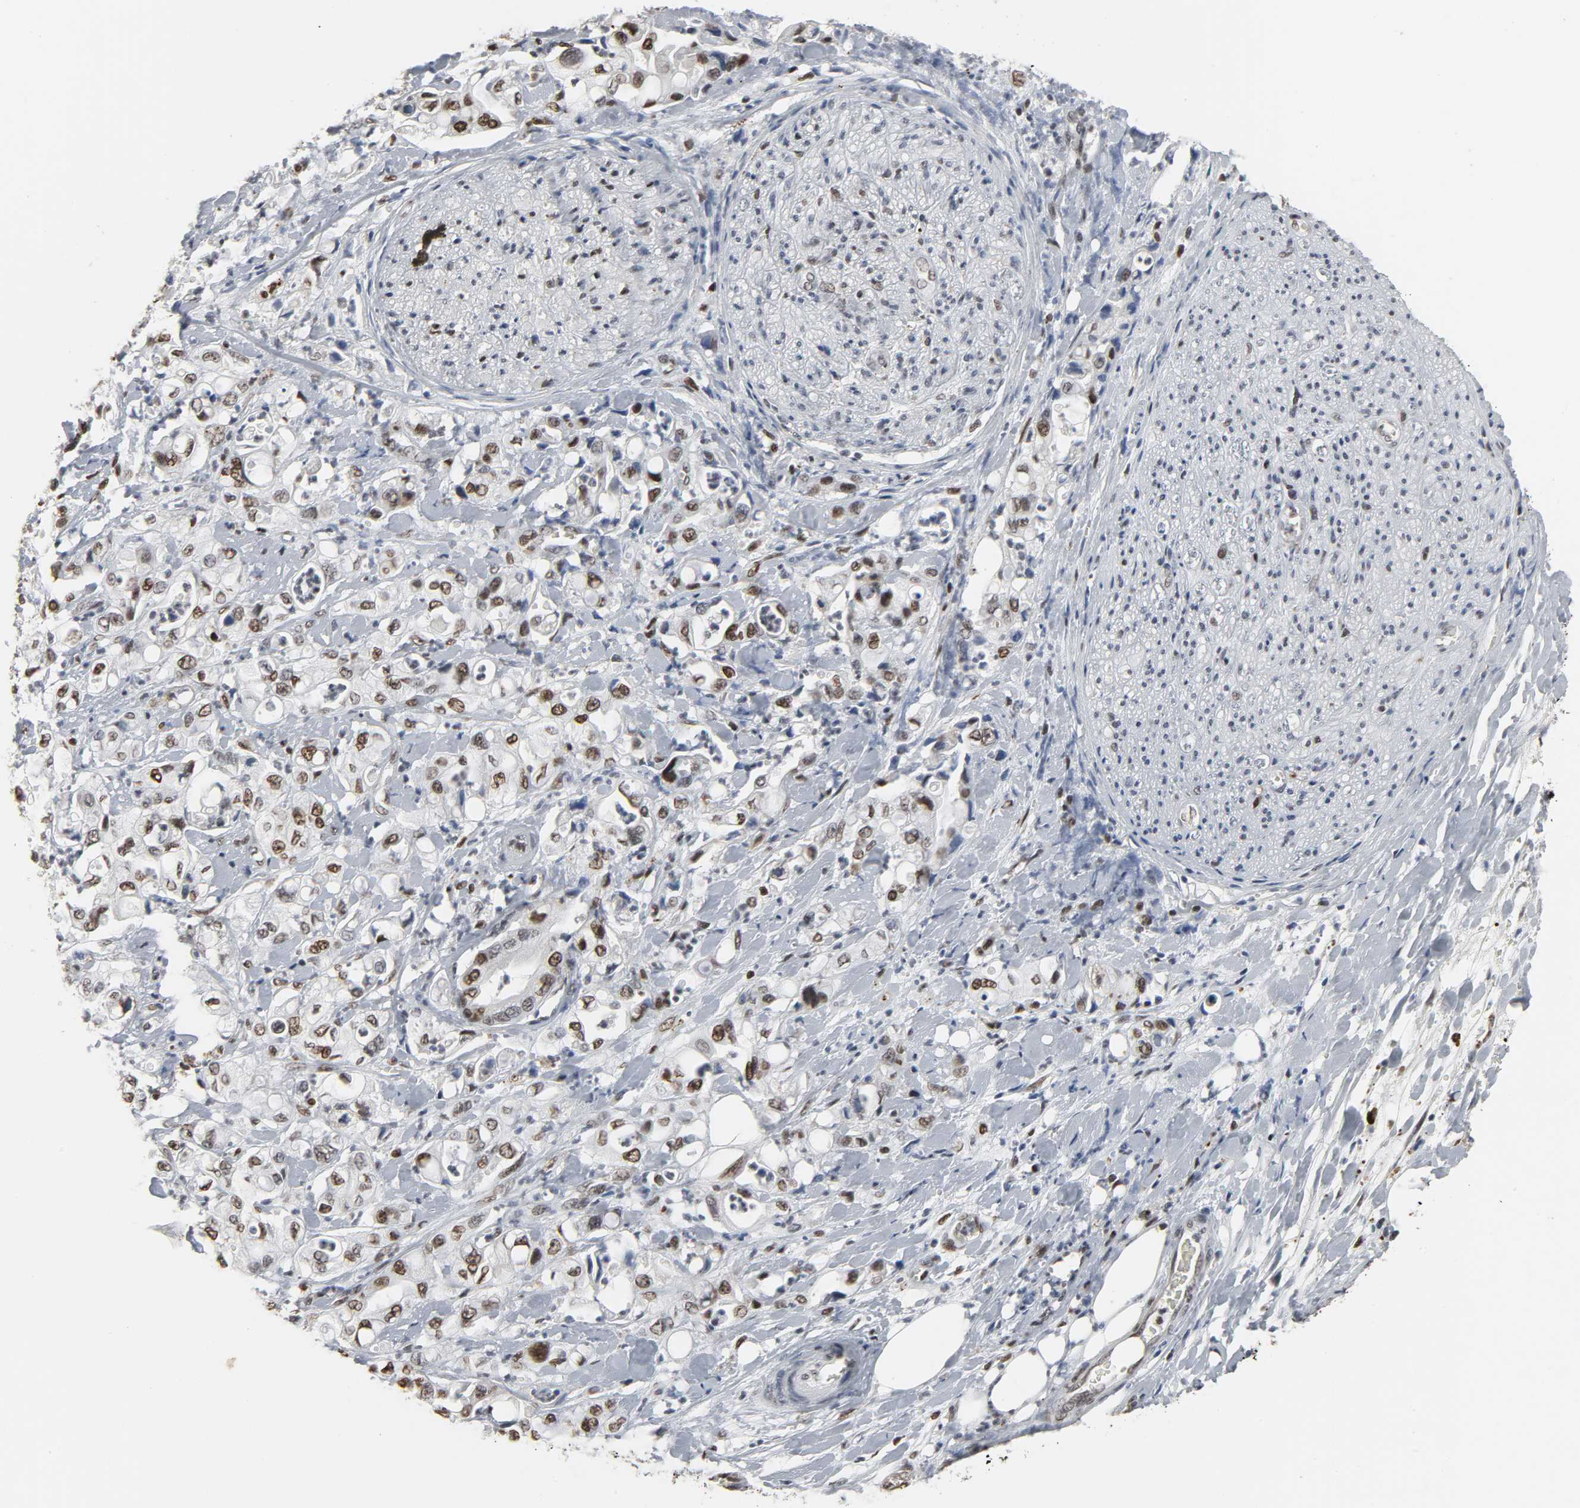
{"staining": {"intensity": "moderate", "quantity": ">75%", "location": "nuclear"}, "tissue": "pancreatic cancer", "cell_type": "Tumor cells", "image_type": "cancer", "snomed": [{"axis": "morphology", "description": "Adenocarcinoma, NOS"}, {"axis": "topography", "description": "Pancreas"}], "caption": "Immunohistochemistry histopathology image of neoplastic tissue: human adenocarcinoma (pancreatic) stained using IHC reveals medium levels of moderate protein expression localized specifically in the nuclear of tumor cells, appearing as a nuclear brown color.", "gene": "DAZAP1", "patient": {"sex": "male", "age": 70}}